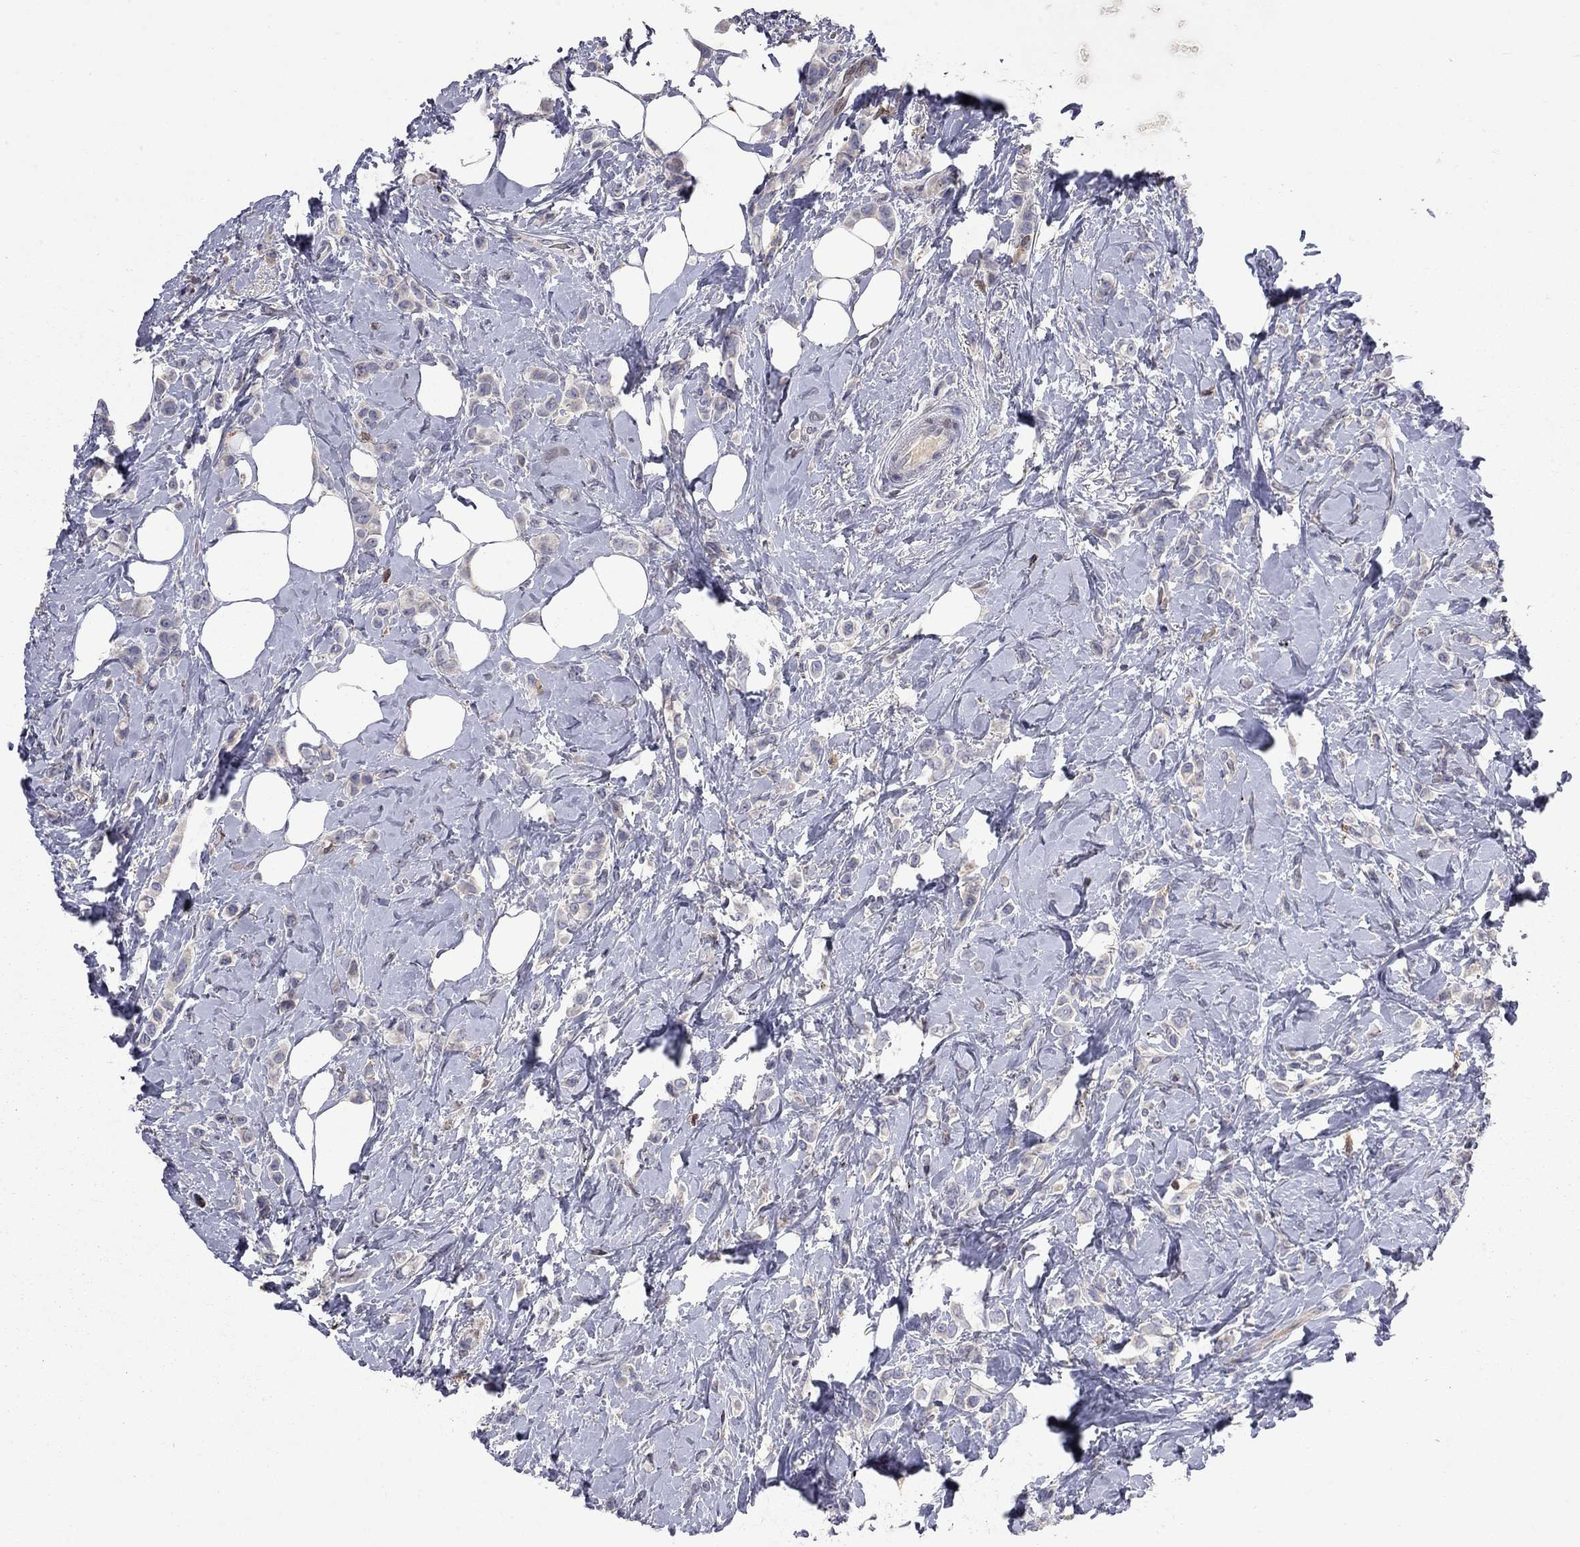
{"staining": {"intensity": "negative", "quantity": "none", "location": "none"}, "tissue": "breast cancer", "cell_type": "Tumor cells", "image_type": "cancer", "snomed": [{"axis": "morphology", "description": "Lobular carcinoma"}, {"axis": "topography", "description": "Breast"}], "caption": "The image shows no staining of tumor cells in breast lobular carcinoma.", "gene": "ERN2", "patient": {"sex": "female", "age": 66}}